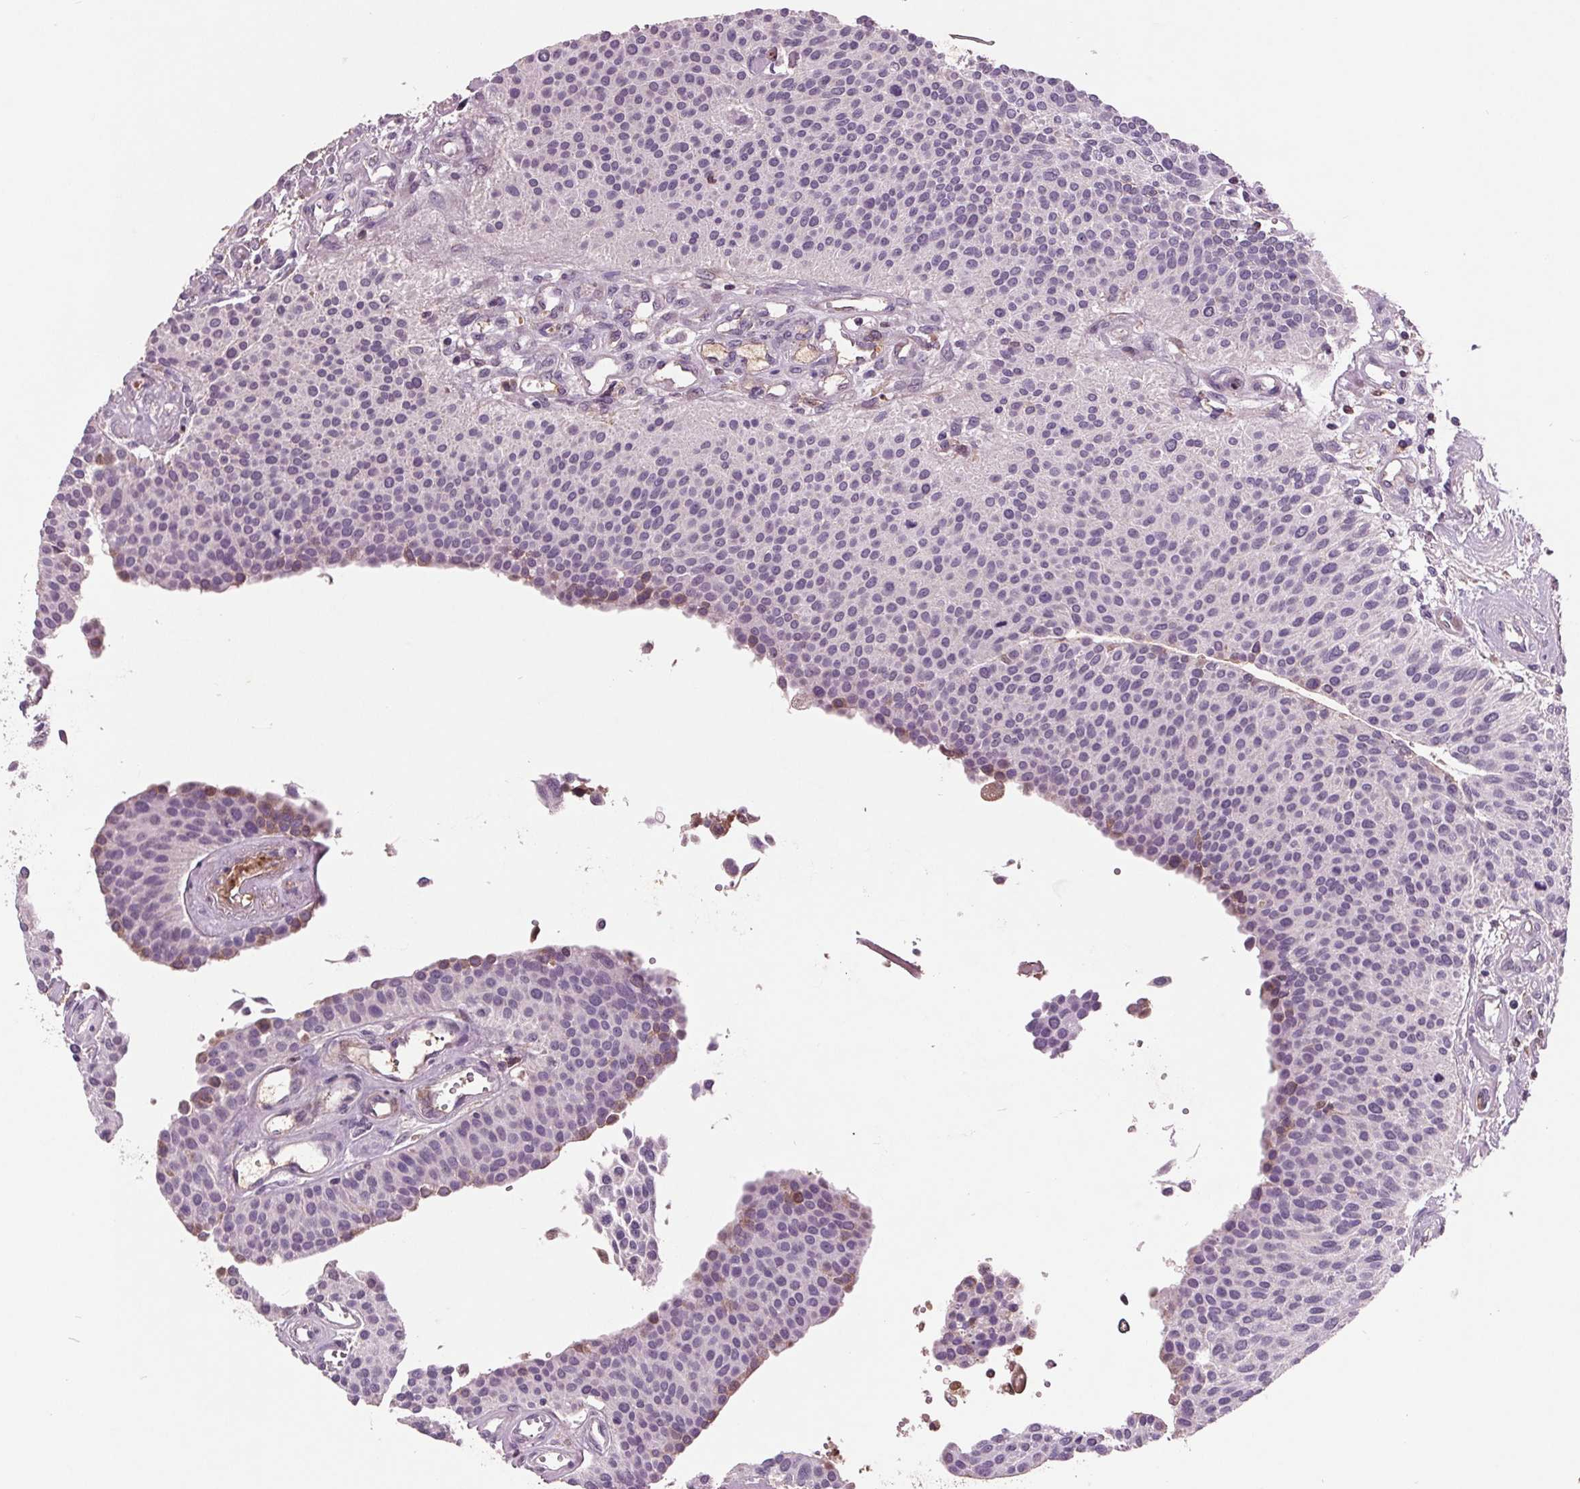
{"staining": {"intensity": "negative", "quantity": "none", "location": "none"}, "tissue": "urothelial cancer", "cell_type": "Tumor cells", "image_type": "cancer", "snomed": [{"axis": "morphology", "description": "Urothelial carcinoma, NOS"}, {"axis": "topography", "description": "Urinary bladder"}], "caption": "Immunohistochemistry of human transitional cell carcinoma exhibits no staining in tumor cells.", "gene": "C6", "patient": {"sex": "male", "age": 55}}